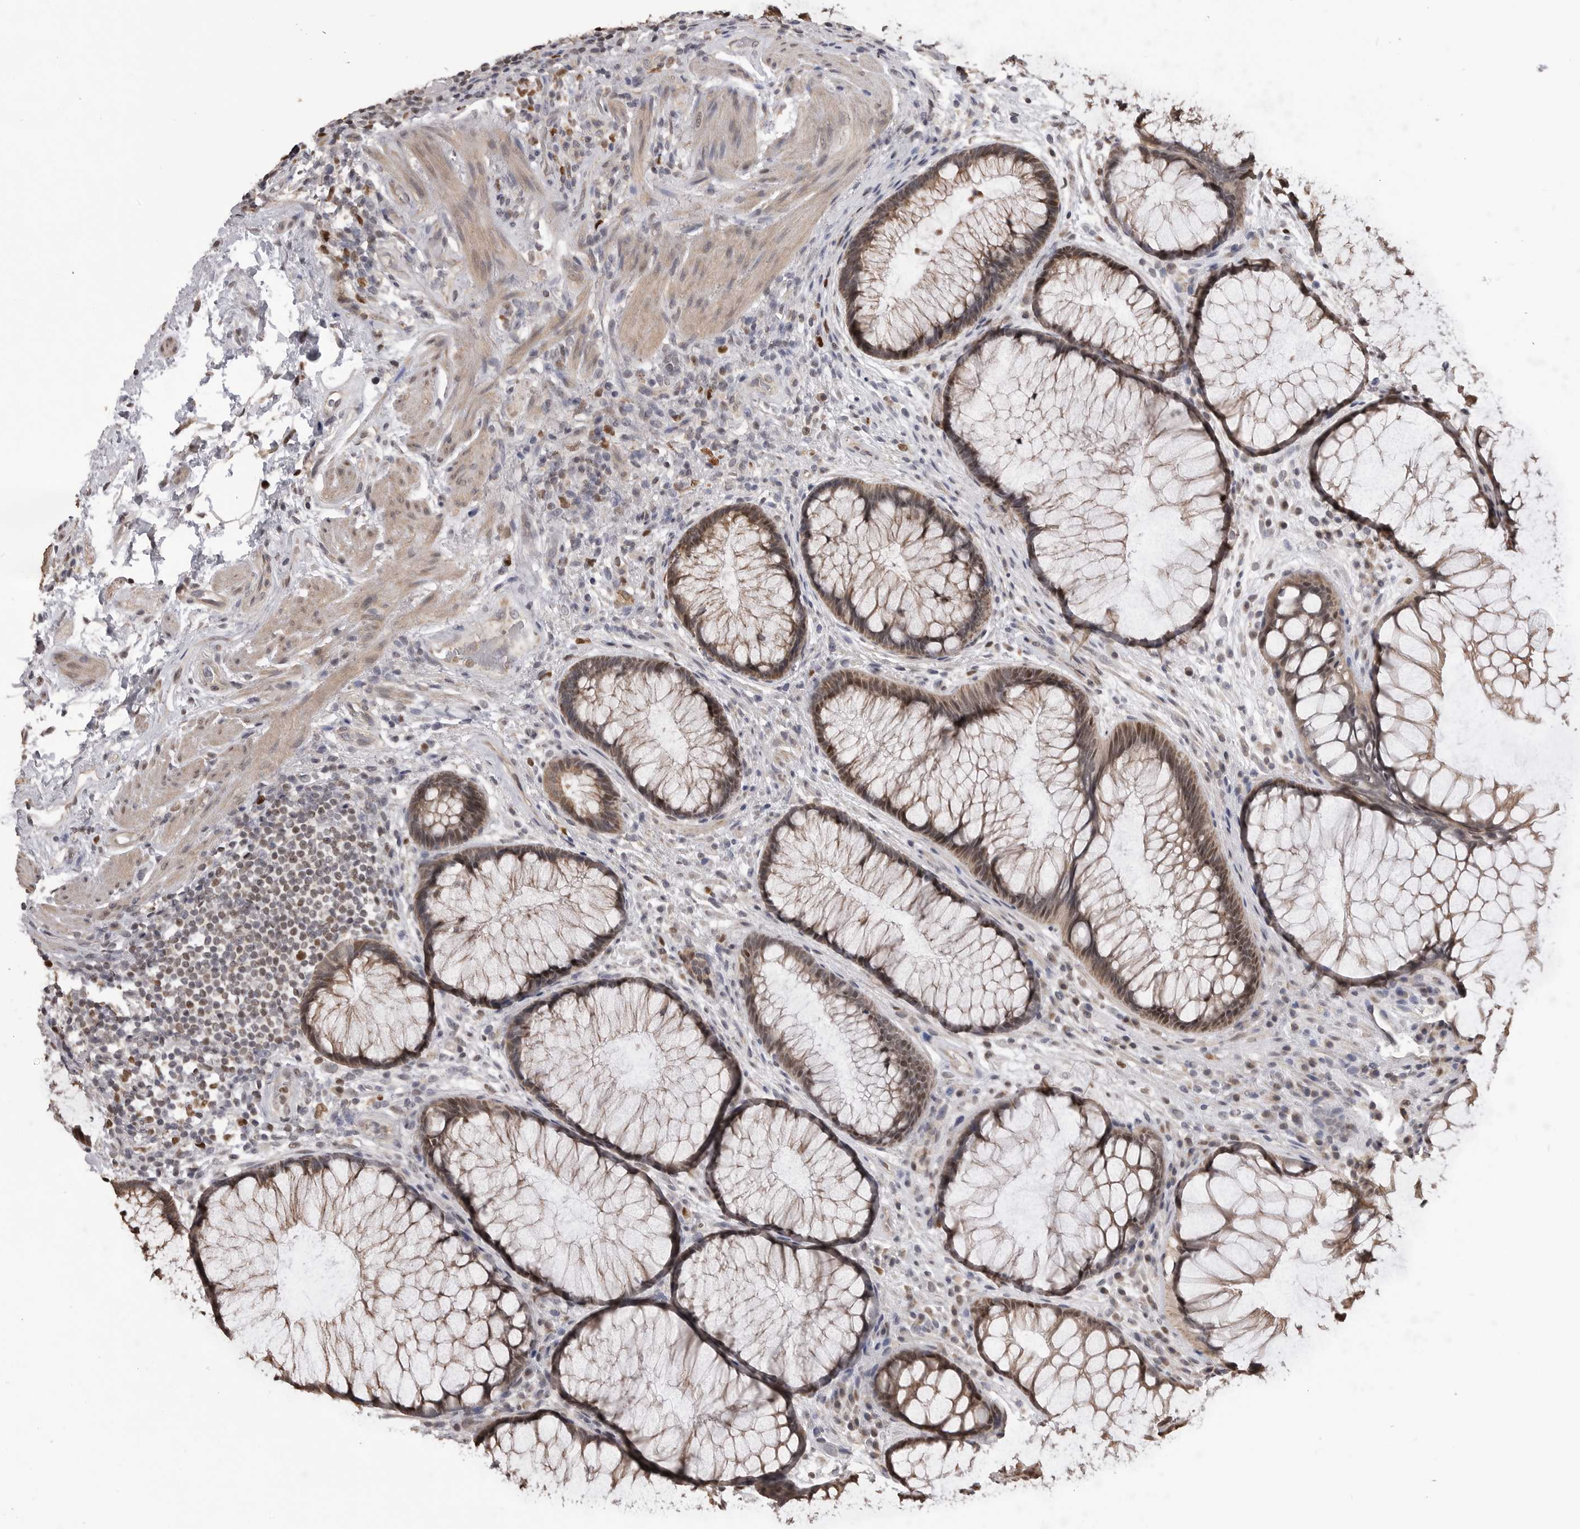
{"staining": {"intensity": "strong", "quantity": ">75%", "location": "cytoplasmic/membranous,nuclear"}, "tissue": "rectum", "cell_type": "Glandular cells", "image_type": "normal", "snomed": [{"axis": "morphology", "description": "Normal tissue, NOS"}, {"axis": "topography", "description": "Rectum"}], "caption": "Immunohistochemical staining of benign rectum displays high levels of strong cytoplasmic/membranous,nuclear staining in approximately >75% of glandular cells. (brown staining indicates protein expression, while blue staining denotes nuclei).", "gene": "SMARCC1", "patient": {"sex": "male", "age": 51}}